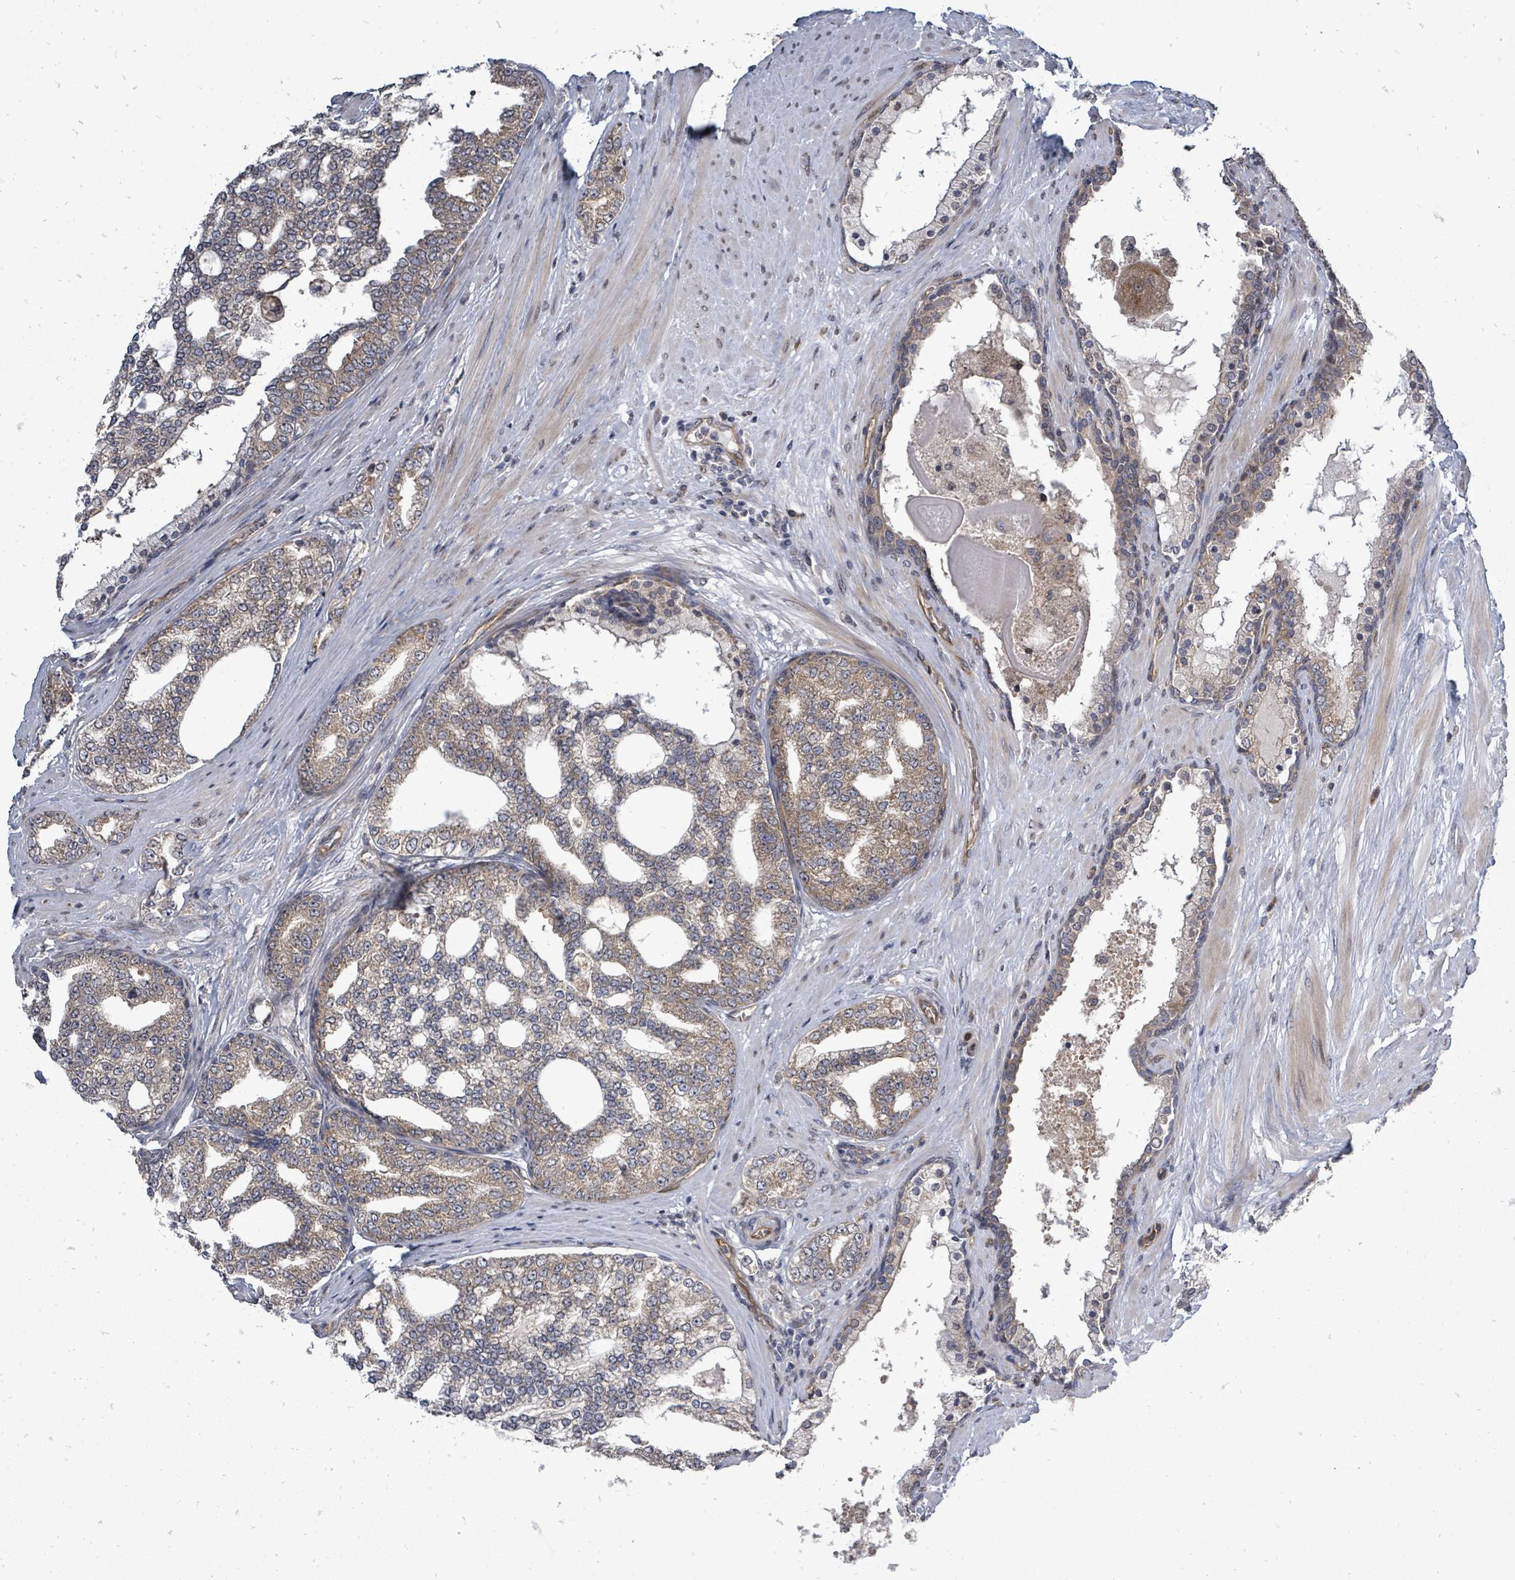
{"staining": {"intensity": "moderate", "quantity": "25%-75%", "location": "cytoplasmic/membranous"}, "tissue": "prostate cancer", "cell_type": "Tumor cells", "image_type": "cancer", "snomed": [{"axis": "morphology", "description": "Adenocarcinoma, High grade"}, {"axis": "topography", "description": "Prostate"}], "caption": "Immunohistochemistry photomicrograph of neoplastic tissue: human prostate cancer stained using immunohistochemistry exhibits medium levels of moderate protein expression localized specifically in the cytoplasmic/membranous of tumor cells, appearing as a cytoplasmic/membranous brown color.", "gene": "RALGAPB", "patient": {"sex": "male", "age": 64}}